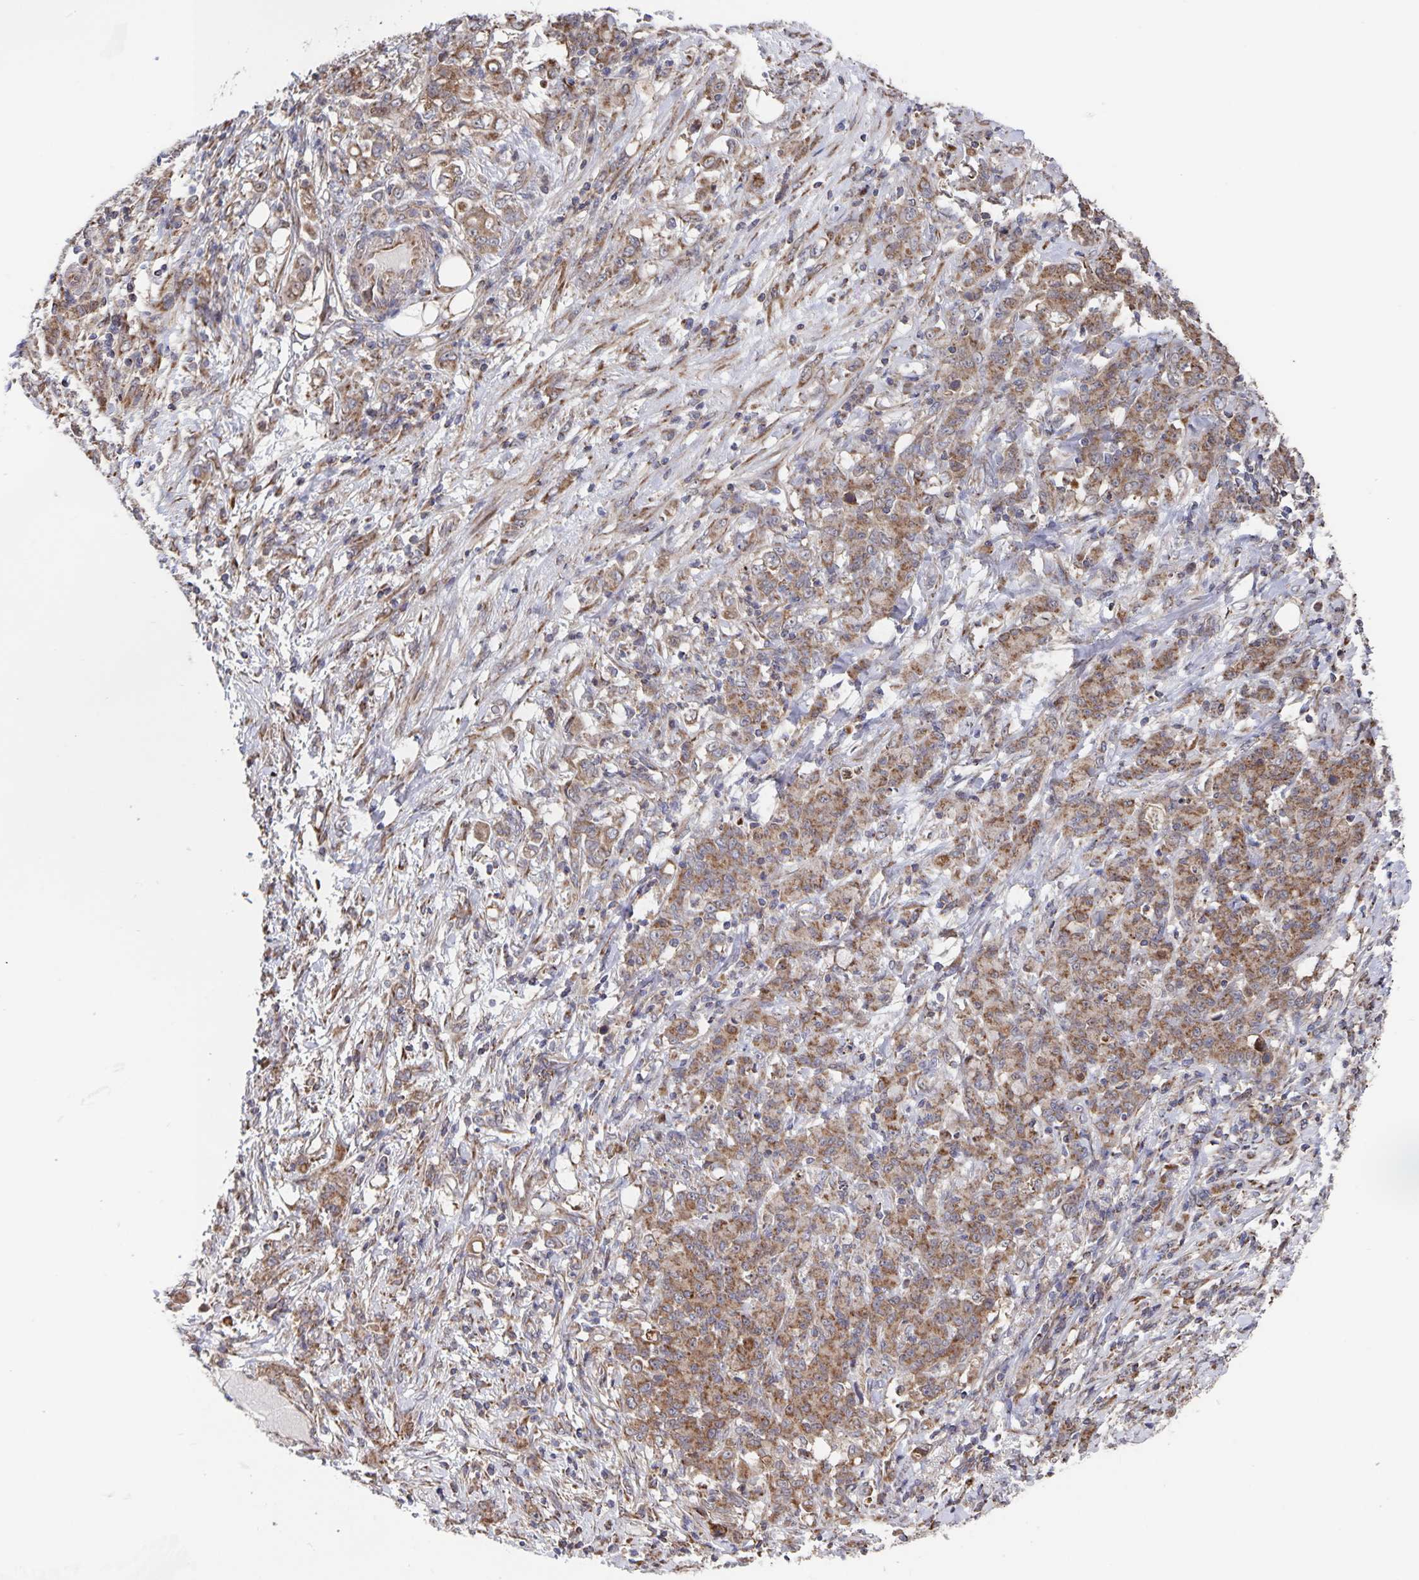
{"staining": {"intensity": "moderate", "quantity": ">75%", "location": "cytoplasmic/membranous"}, "tissue": "stomach cancer", "cell_type": "Tumor cells", "image_type": "cancer", "snomed": [{"axis": "morphology", "description": "Adenocarcinoma, NOS"}, {"axis": "topography", "description": "Stomach"}], "caption": "Approximately >75% of tumor cells in human stomach cancer (adenocarcinoma) reveal moderate cytoplasmic/membranous protein positivity as visualized by brown immunohistochemical staining.", "gene": "ACACA", "patient": {"sex": "female", "age": 79}}